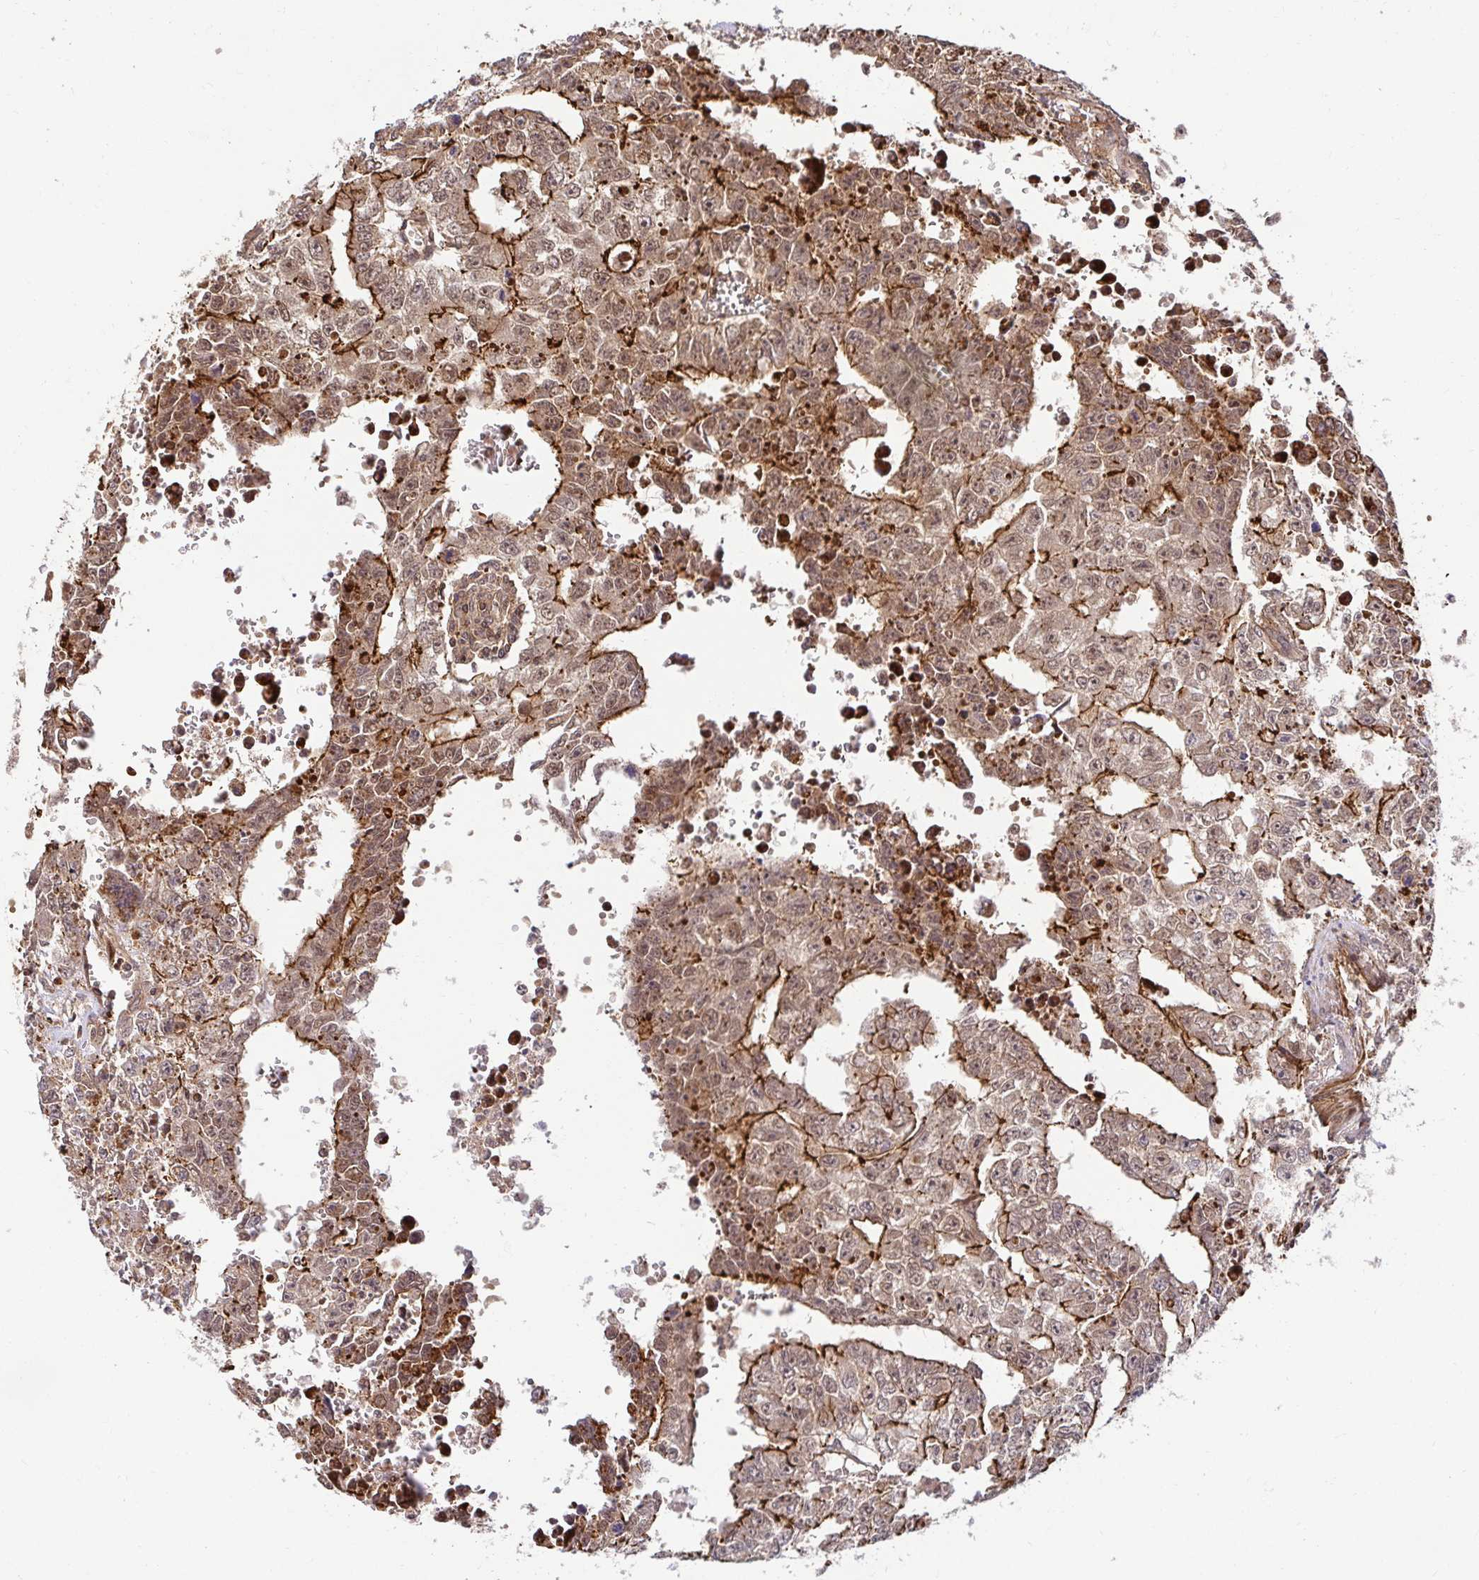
{"staining": {"intensity": "weak", "quantity": "25%-75%", "location": "nuclear"}, "tissue": "testis cancer", "cell_type": "Tumor cells", "image_type": "cancer", "snomed": [{"axis": "morphology", "description": "Carcinoma, Embryonal, NOS"}, {"axis": "morphology", "description": "Teratoma, malignant, NOS"}, {"axis": "topography", "description": "Testis"}], "caption": "Immunohistochemistry (DAB (3,3'-diaminobenzidine)) staining of testis malignant teratoma shows weak nuclear protein staining in approximately 25%-75% of tumor cells.", "gene": "PSMA4", "patient": {"sex": "male", "age": 24}}